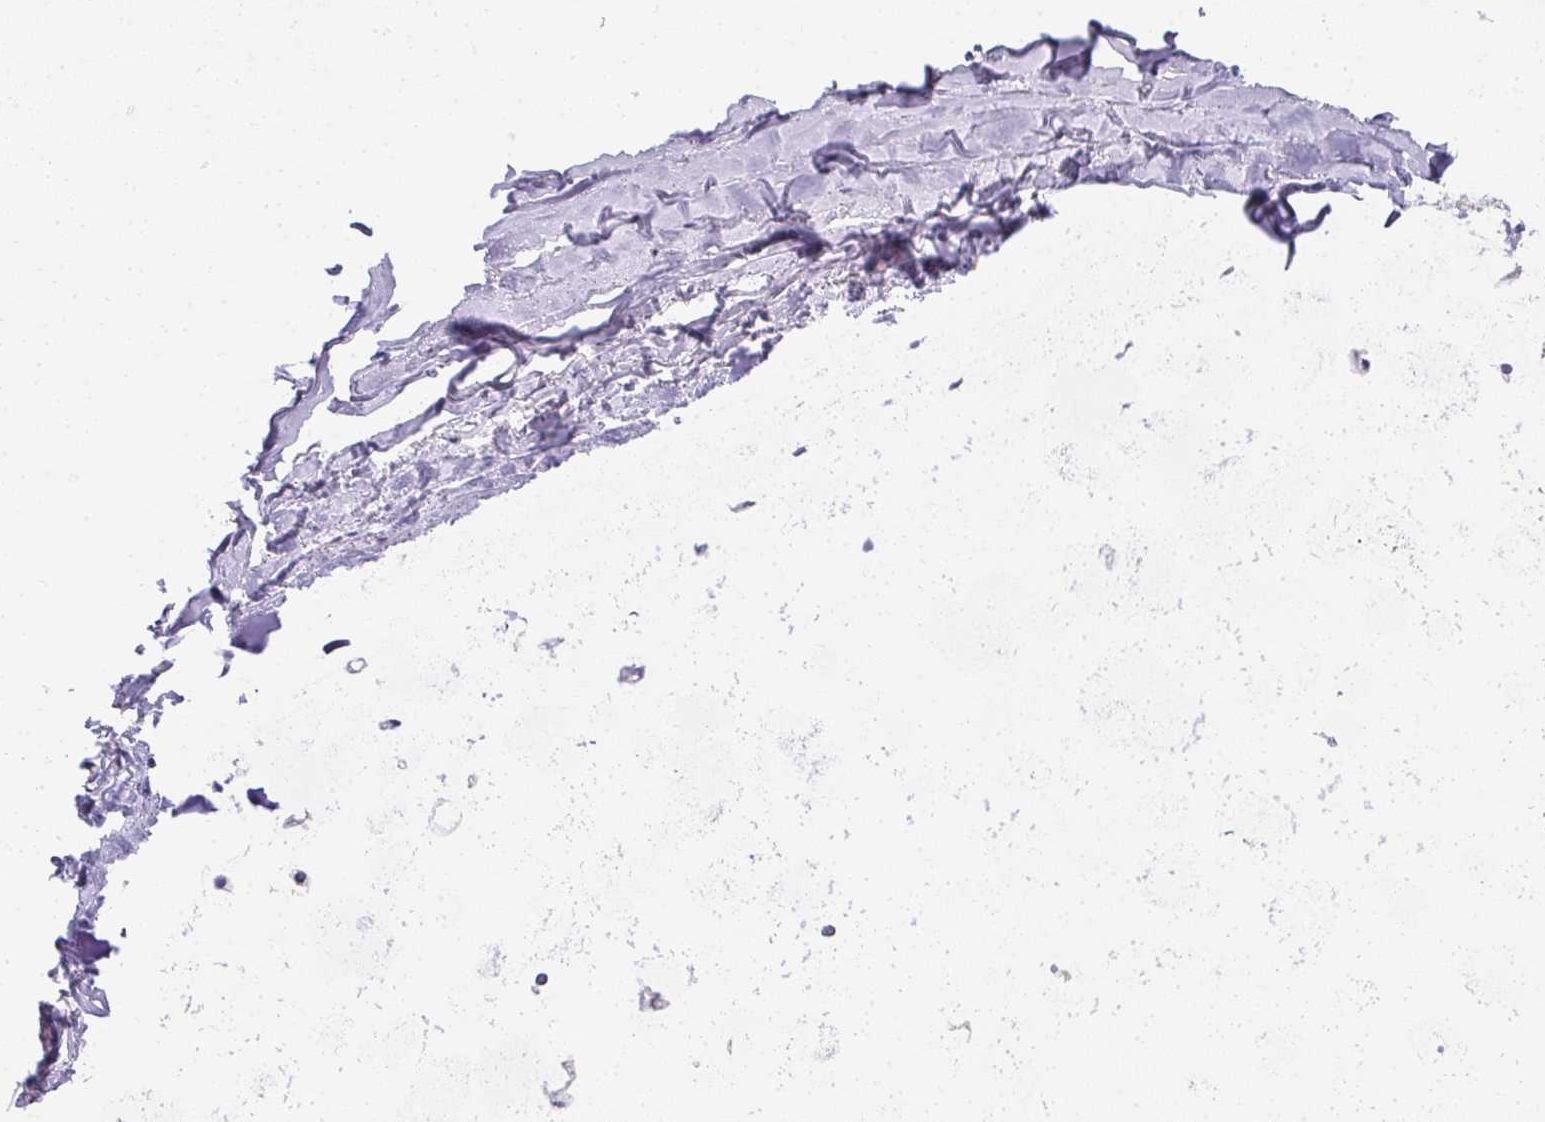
{"staining": {"intensity": "negative", "quantity": "none", "location": "none"}, "tissue": "adipose tissue", "cell_type": "Adipocytes", "image_type": "normal", "snomed": [{"axis": "morphology", "description": "Normal tissue, NOS"}, {"axis": "topography", "description": "Lymph node"}, {"axis": "topography", "description": "Cartilage tissue"}, {"axis": "topography", "description": "Bronchus"}], "caption": "Adipocytes are negative for brown protein staining in unremarkable adipose tissue. The staining is performed using DAB brown chromogen with nuclei counter-stained in using hematoxylin.", "gene": "HK3", "patient": {"sex": "female", "age": 70}}